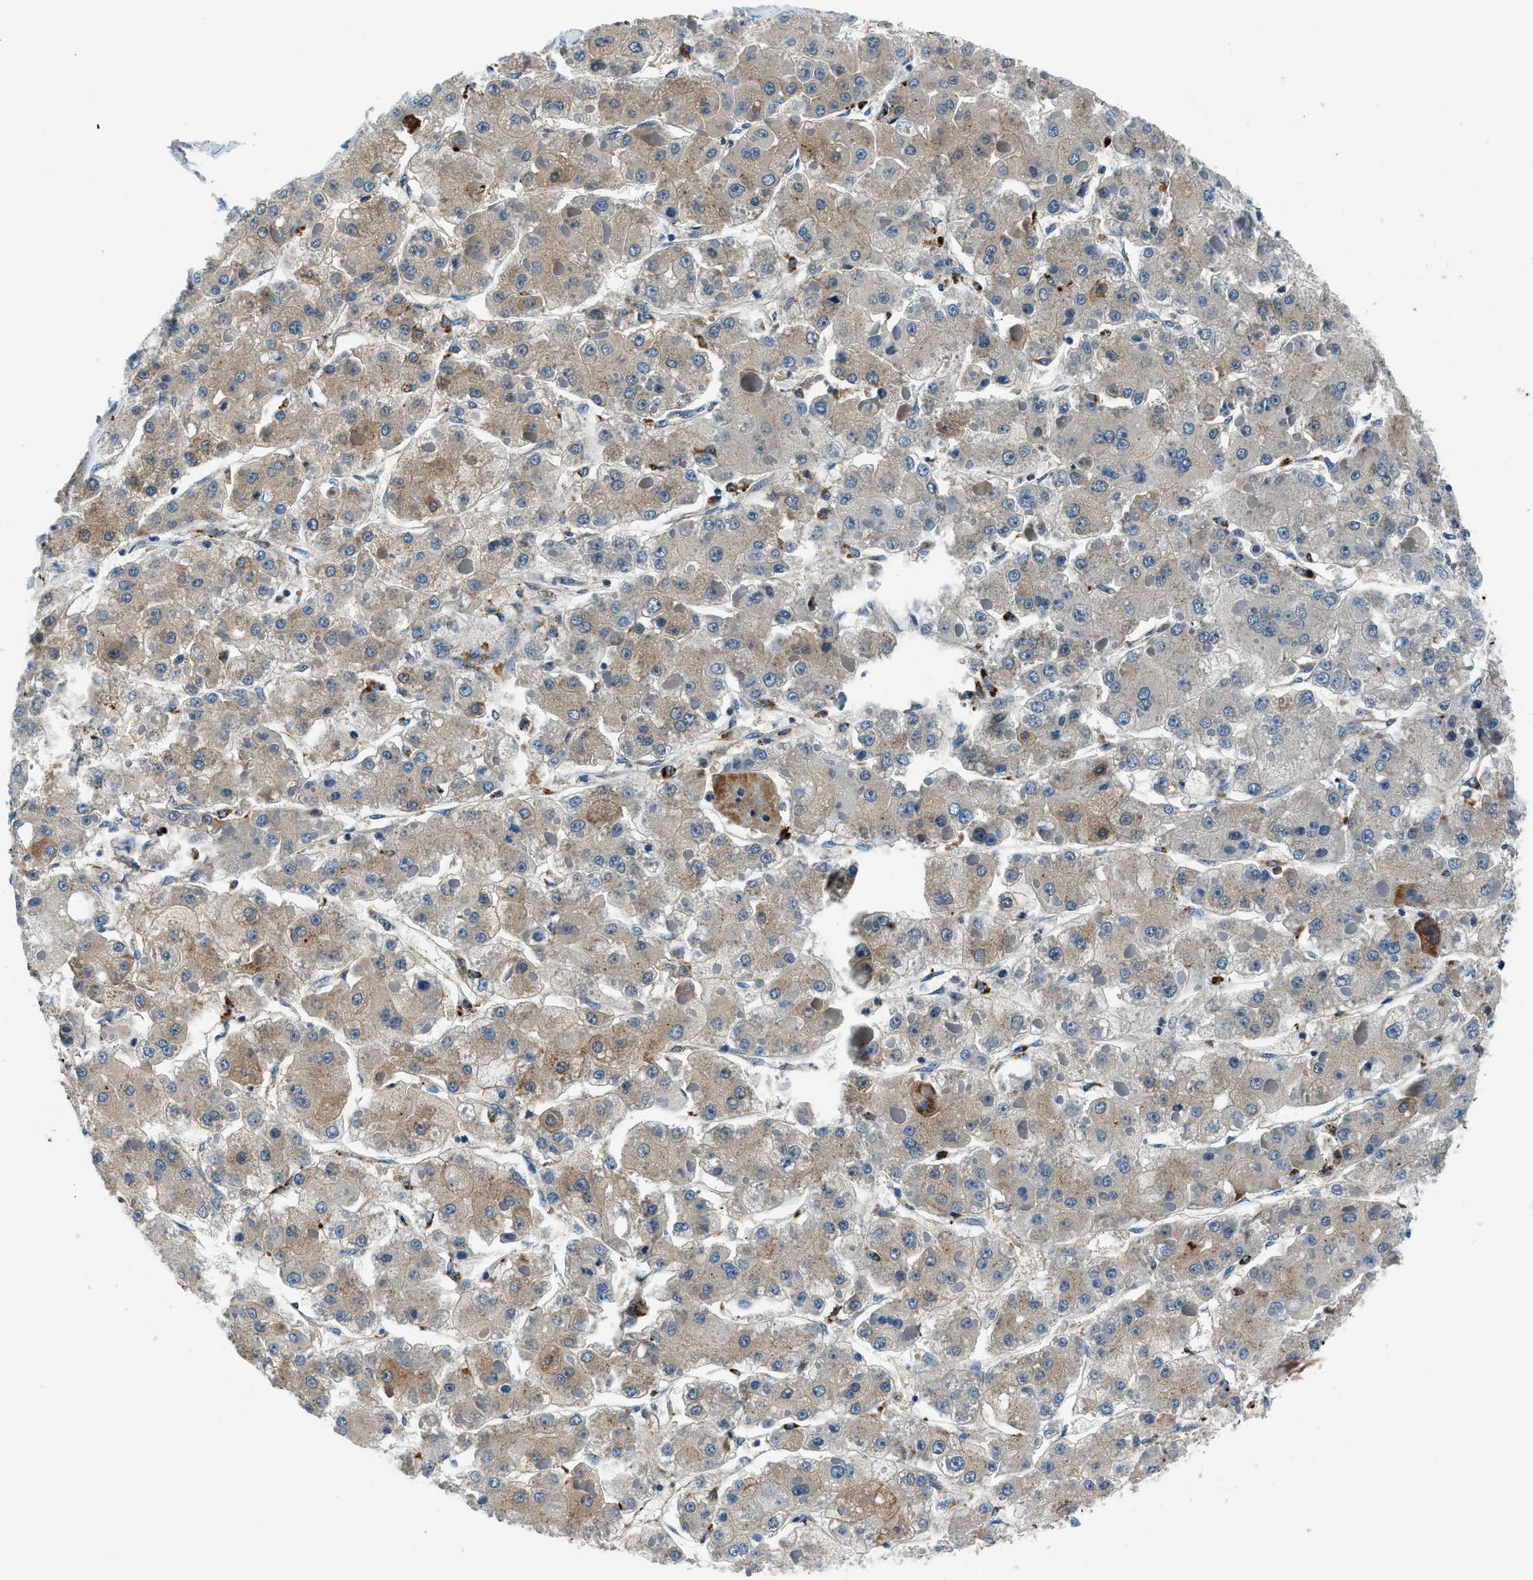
{"staining": {"intensity": "weak", "quantity": ">75%", "location": "cytoplasmic/membranous"}, "tissue": "liver cancer", "cell_type": "Tumor cells", "image_type": "cancer", "snomed": [{"axis": "morphology", "description": "Carcinoma, Hepatocellular, NOS"}, {"axis": "topography", "description": "Liver"}], "caption": "Protein expression analysis of liver cancer (hepatocellular carcinoma) displays weak cytoplasmic/membranous expression in approximately >75% of tumor cells. (DAB IHC, brown staining for protein, blue staining for nuclei).", "gene": "SLC19A2", "patient": {"sex": "female", "age": 73}}